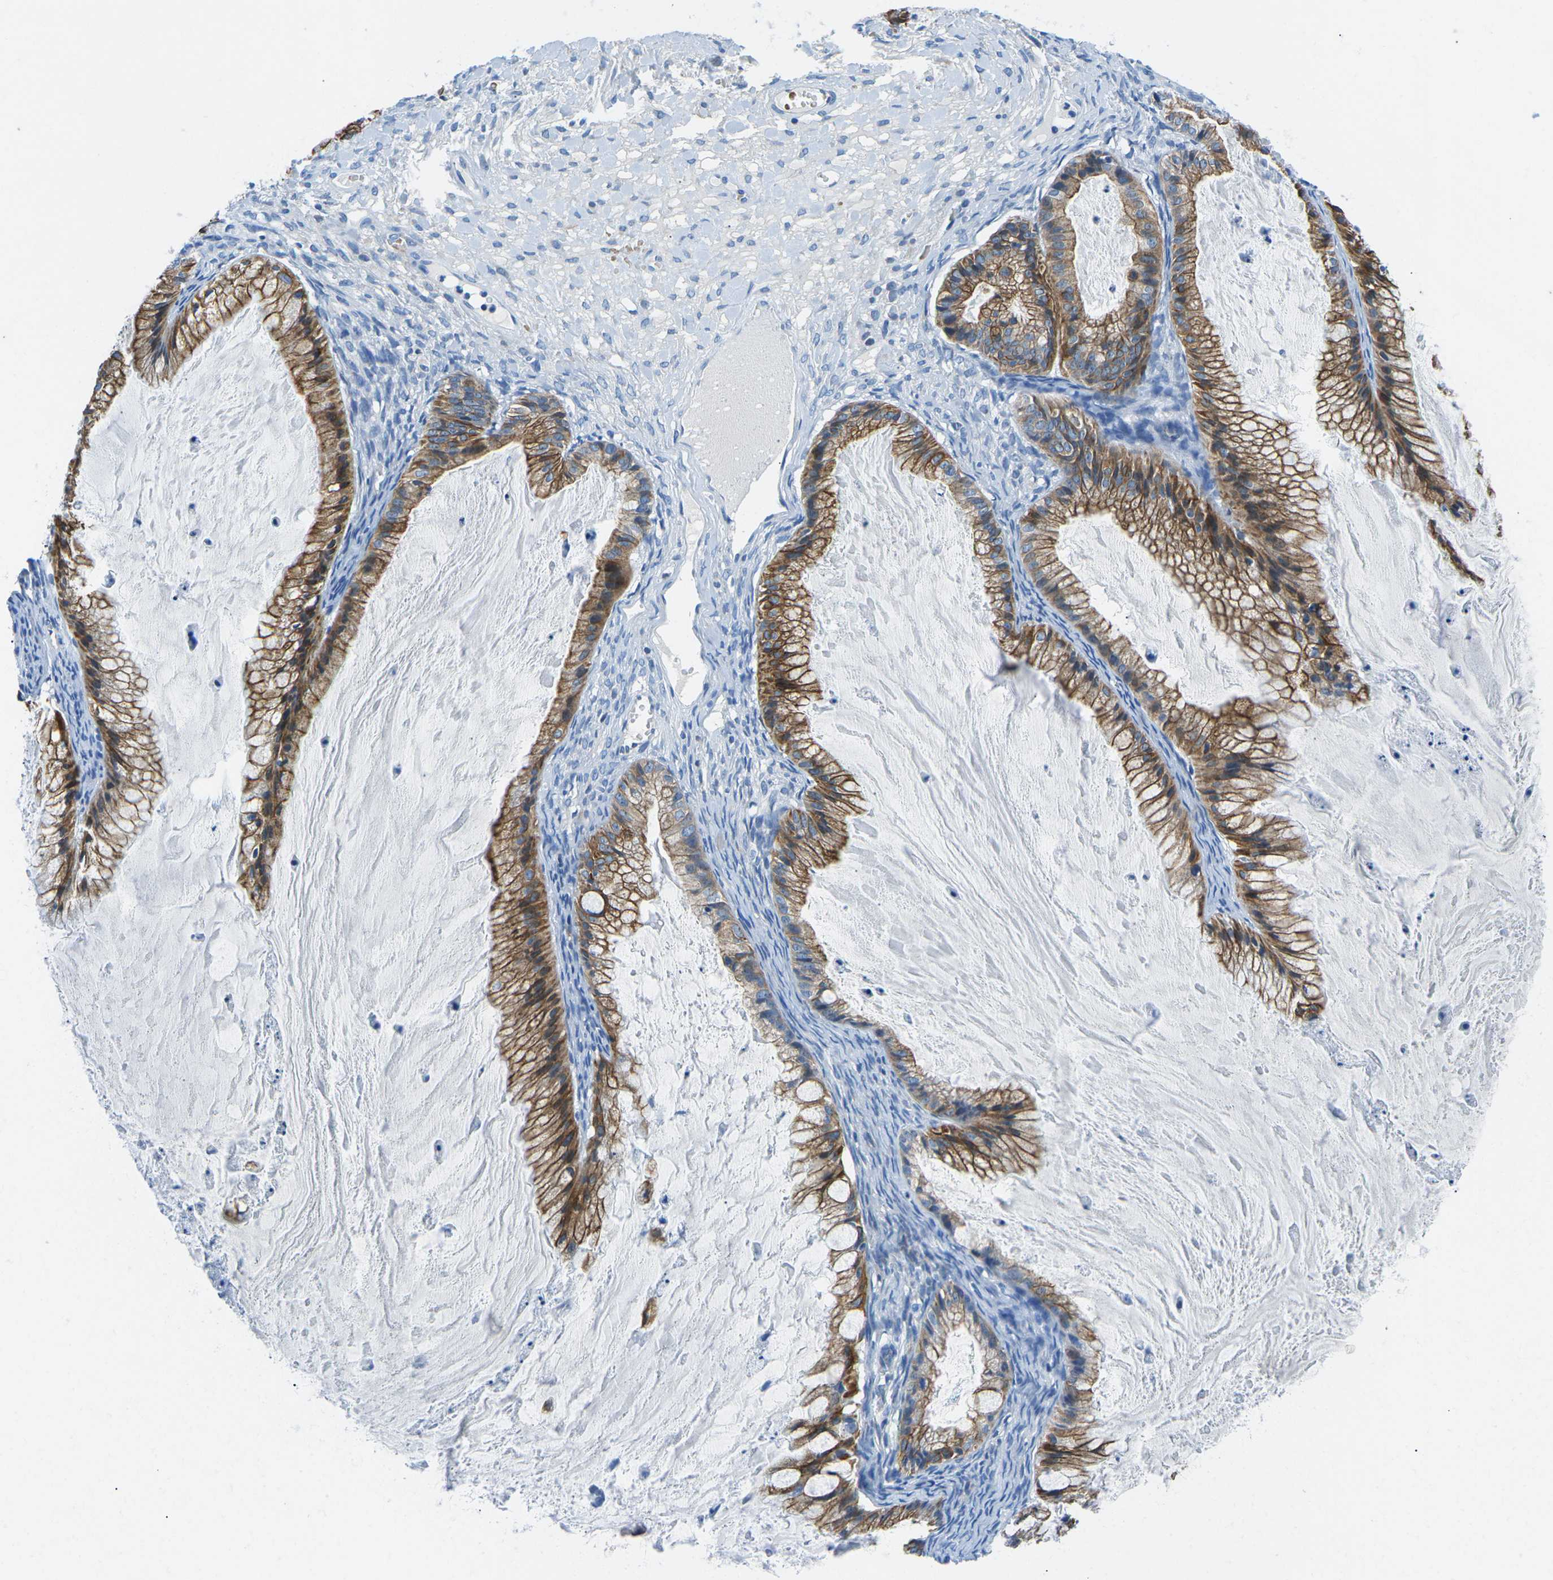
{"staining": {"intensity": "strong", "quantity": ">75%", "location": "cytoplasmic/membranous"}, "tissue": "ovarian cancer", "cell_type": "Tumor cells", "image_type": "cancer", "snomed": [{"axis": "morphology", "description": "Cystadenocarcinoma, mucinous, NOS"}, {"axis": "topography", "description": "Ovary"}], "caption": "Human ovarian cancer stained for a protein (brown) displays strong cytoplasmic/membranous positive staining in about >75% of tumor cells.", "gene": "TM6SF1", "patient": {"sex": "female", "age": 57}}